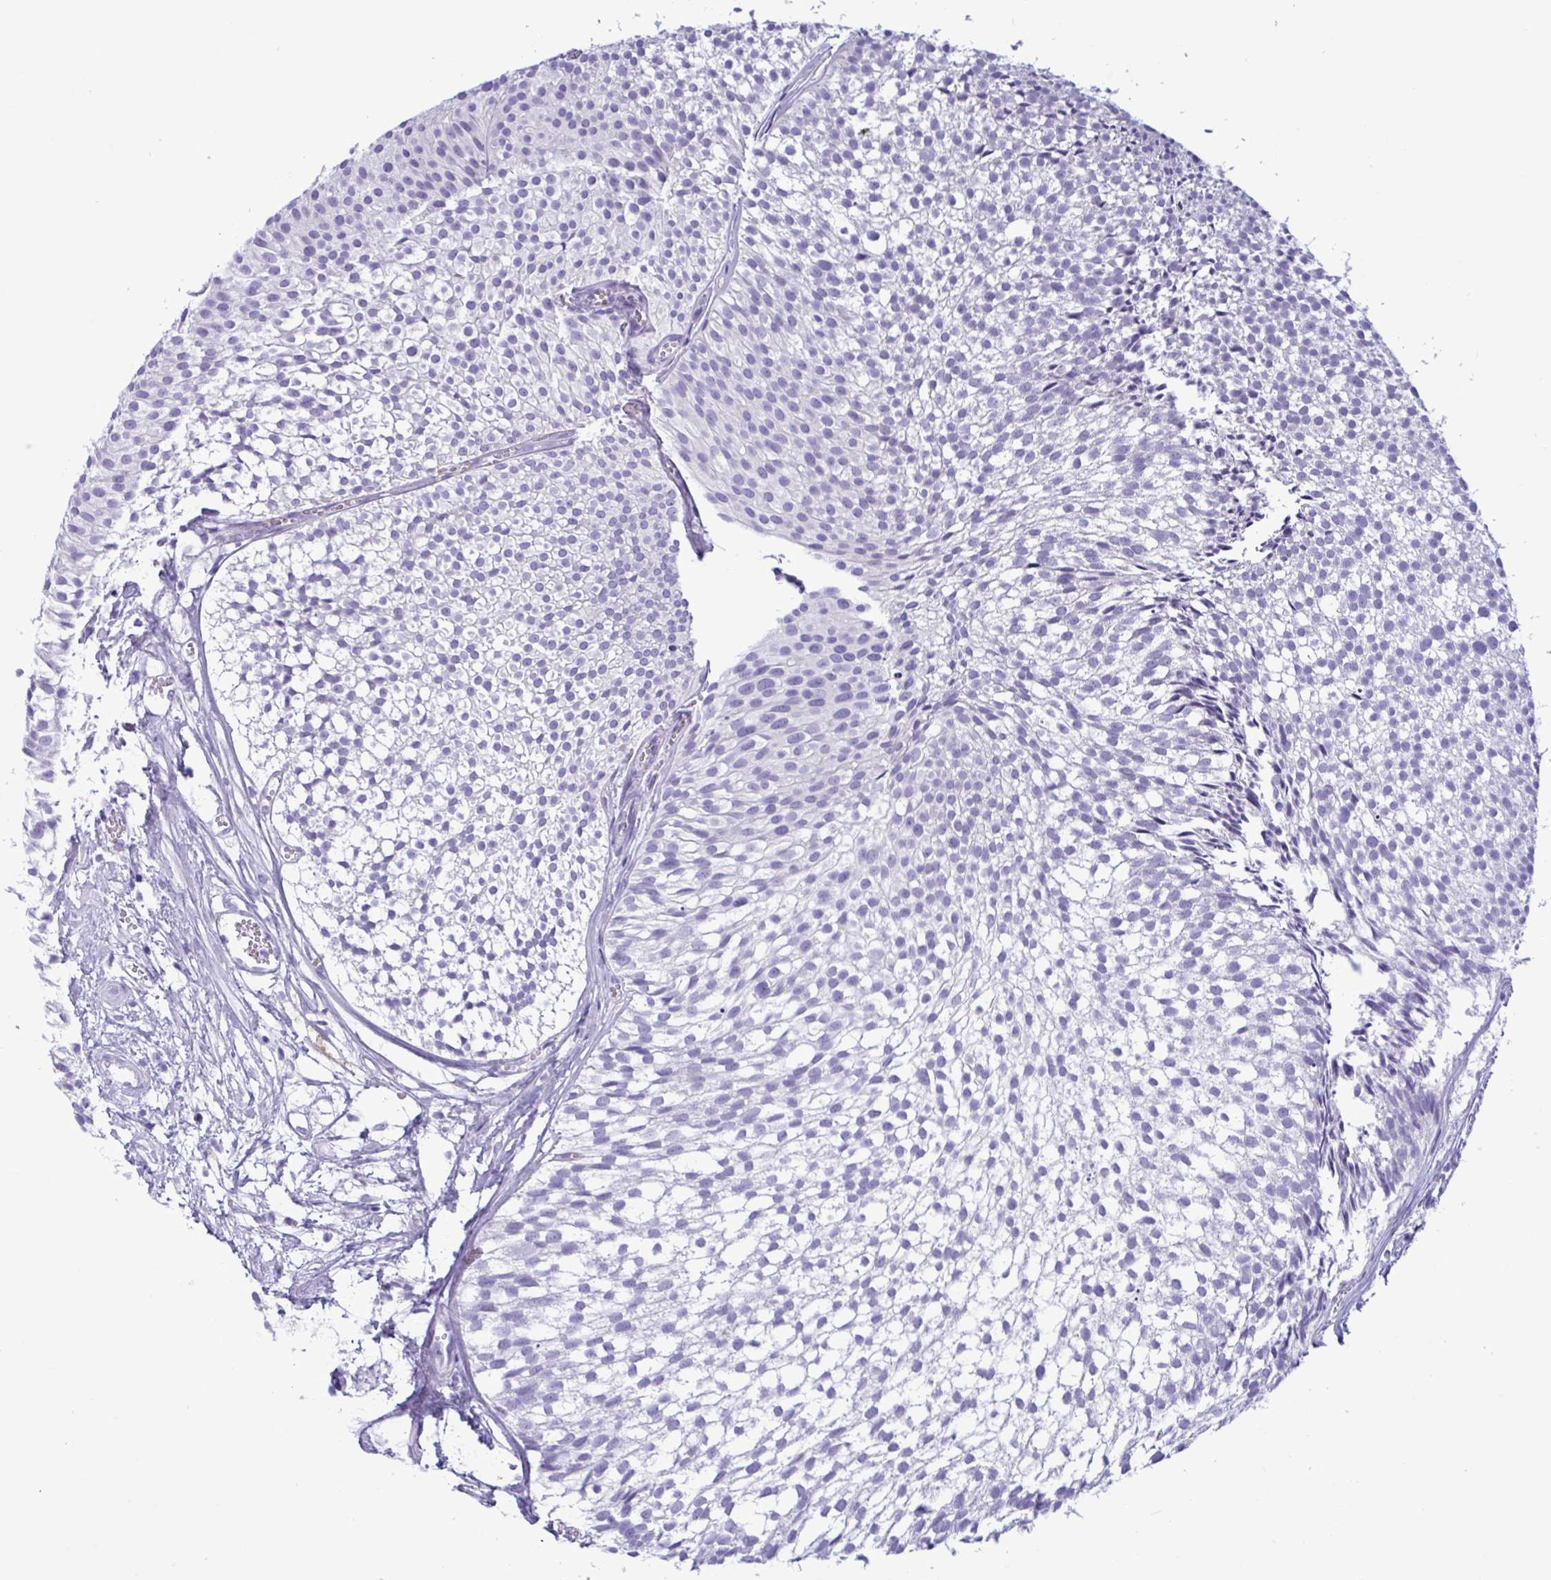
{"staining": {"intensity": "negative", "quantity": "none", "location": "none"}, "tissue": "urothelial cancer", "cell_type": "Tumor cells", "image_type": "cancer", "snomed": [{"axis": "morphology", "description": "Urothelial carcinoma, Low grade"}, {"axis": "topography", "description": "Urinary bladder"}], "caption": "This photomicrograph is of low-grade urothelial carcinoma stained with IHC to label a protein in brown with the nuclei are counter-stained blue. There is no positivity in tumor cells. Nuclei are stained in blue.", "gene": "SREBF1", "patient": {"sex": "male", "age": 91}}